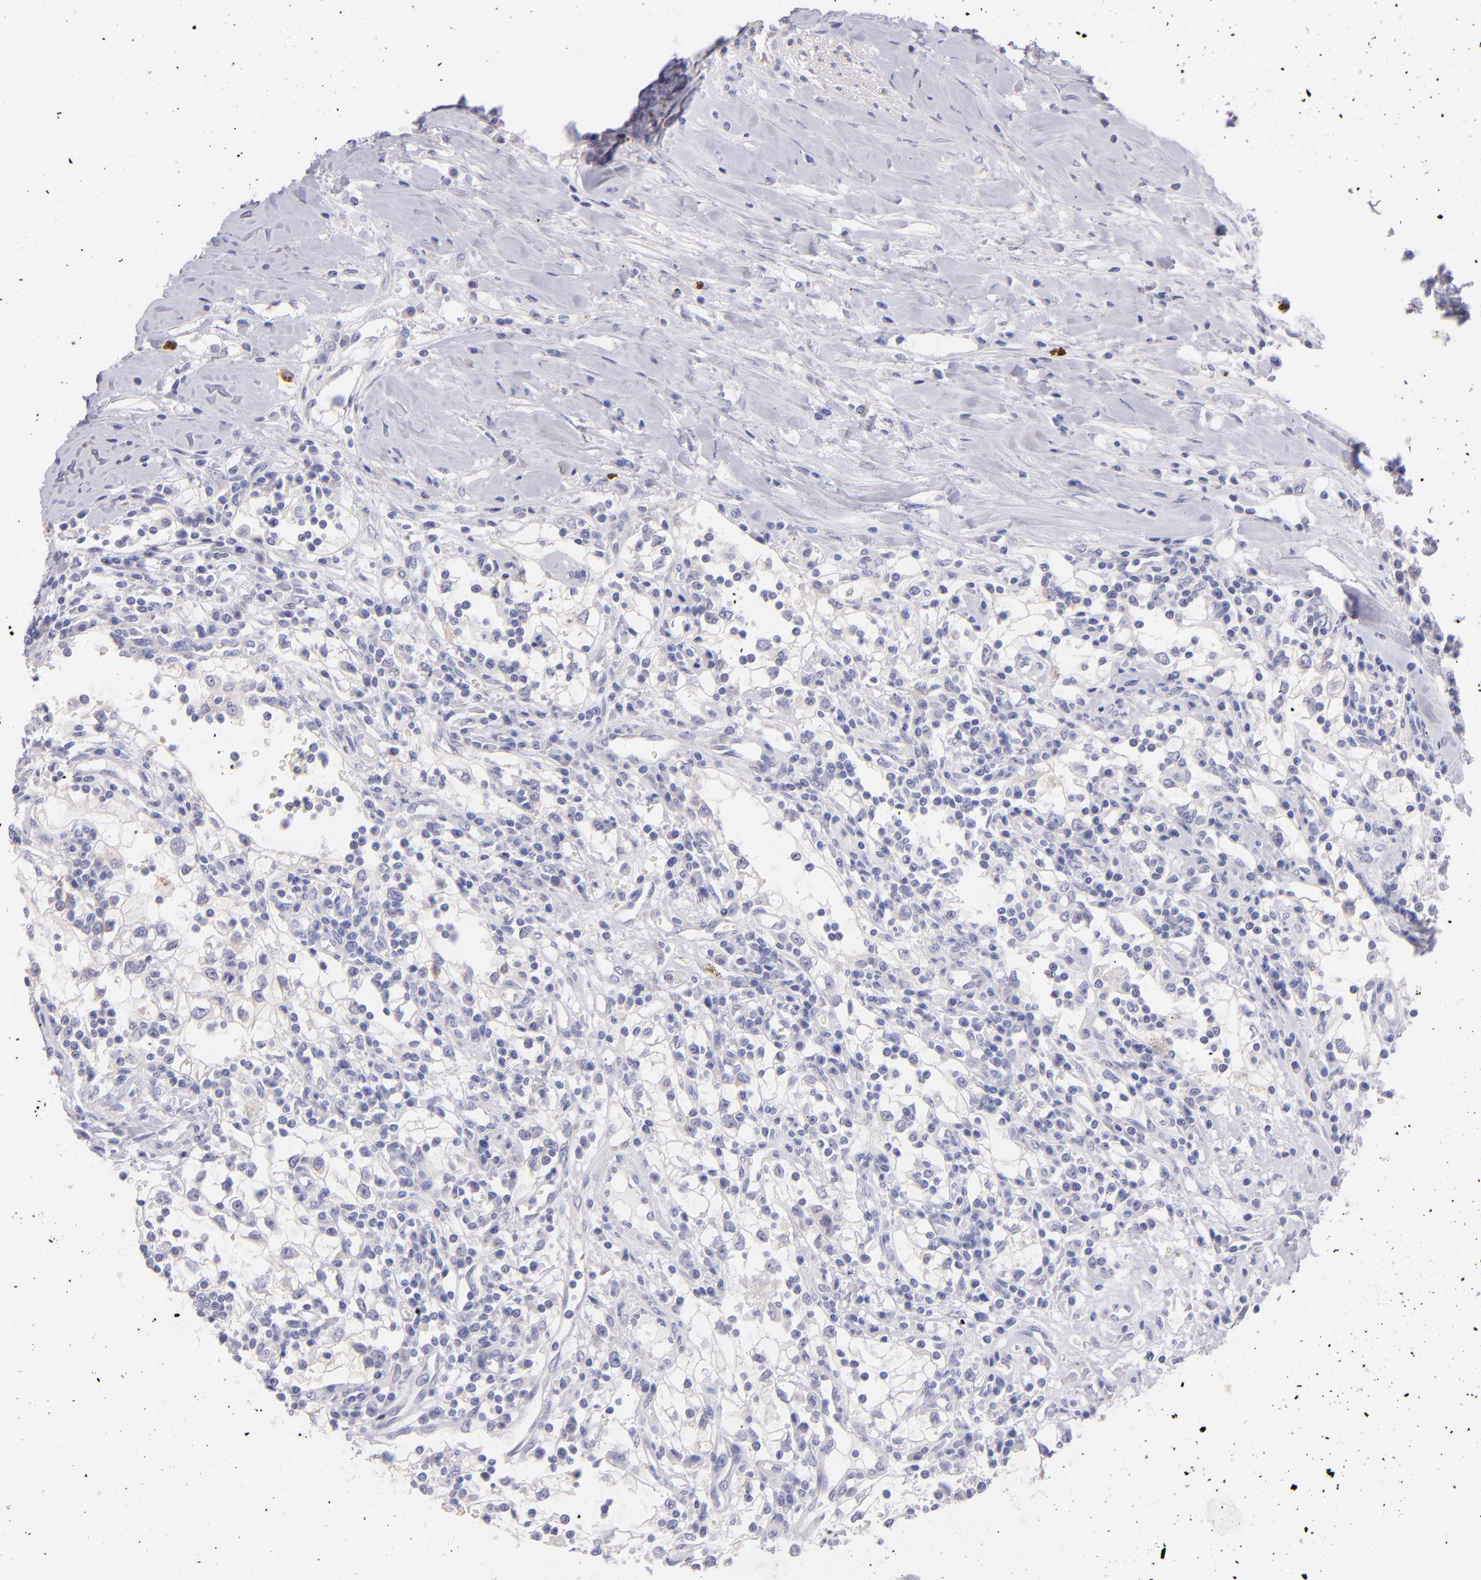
{"staining": {"intensity": "weak", "quantity": "<25%", "location": "cytoplasmic/membranous"}, "tissue": "renal cancer", "cell_type": "Tumor cells", "image_type": "cancer", "snomed": [{"axis": "morphology", "description": "Adenocarcinoma, NOS"}, {"axis": "topography", "description": "Kidney"}], "caption": "IHC histopathology image of human adenocarcinoma (renal) stained for a protein (brown), which shows no expression in tumor cells.", "gene": "SH2D4A", "patient": {"sex": "male", "age": 82}}